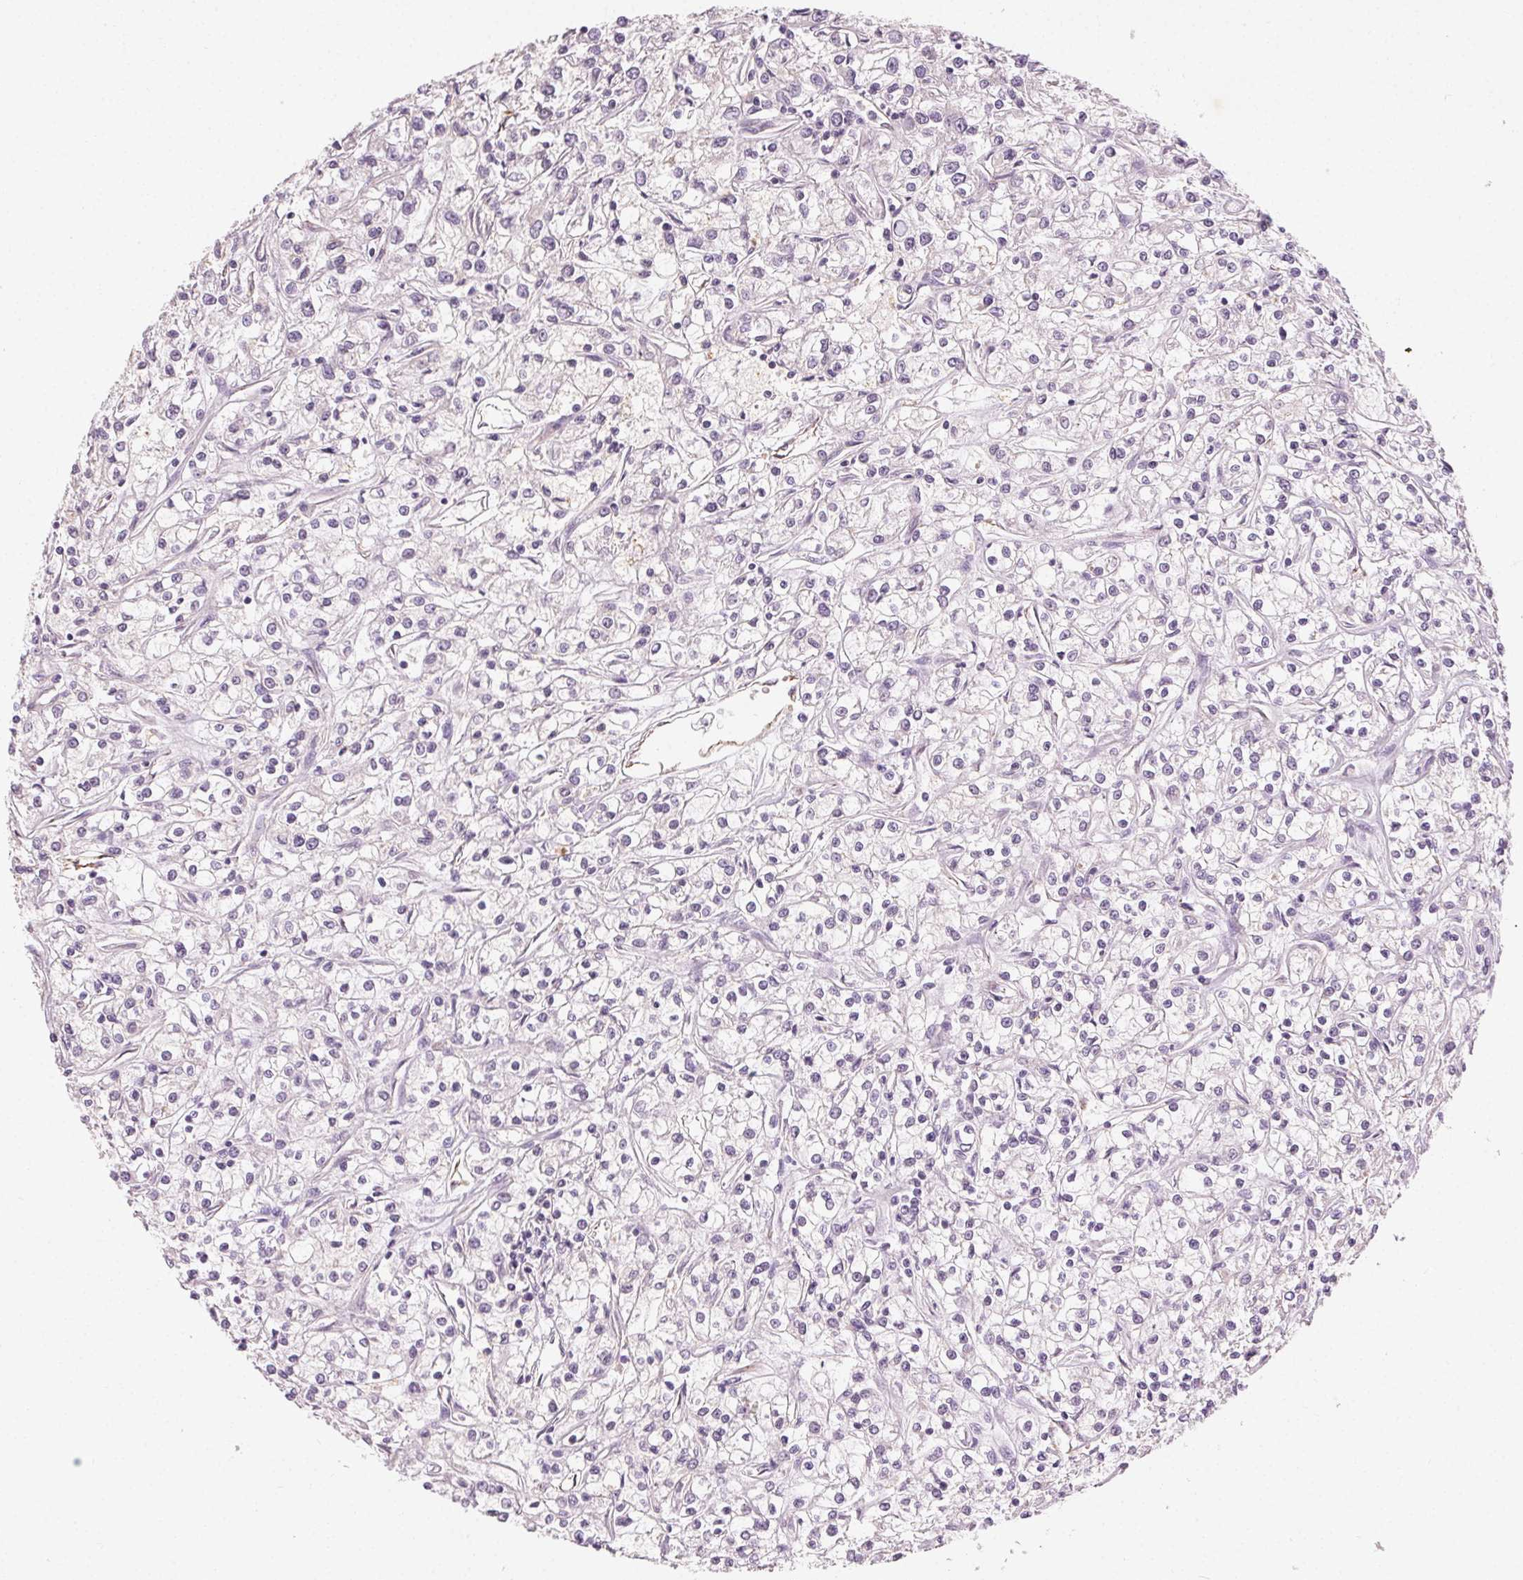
{"staining": {"intensity": "negative", "quantity": "none", "location": "none"}, "tissue": "renal cancer", "cell_type": "Tumor cells", "image_type": "cancer", "snomed": [{"axis": "morphology", "description": "Adenocarcinoma, NOS"}, {"axis": "topography", "description": "Kidney"}], "caption": "A high-resolution histopathology image shows IHC staining of renal adenocarcinoma, which reveals no significant positivity in tumor cells.", "gene": "CLTRN", "patient": {"sex": "female", "age": 59}}